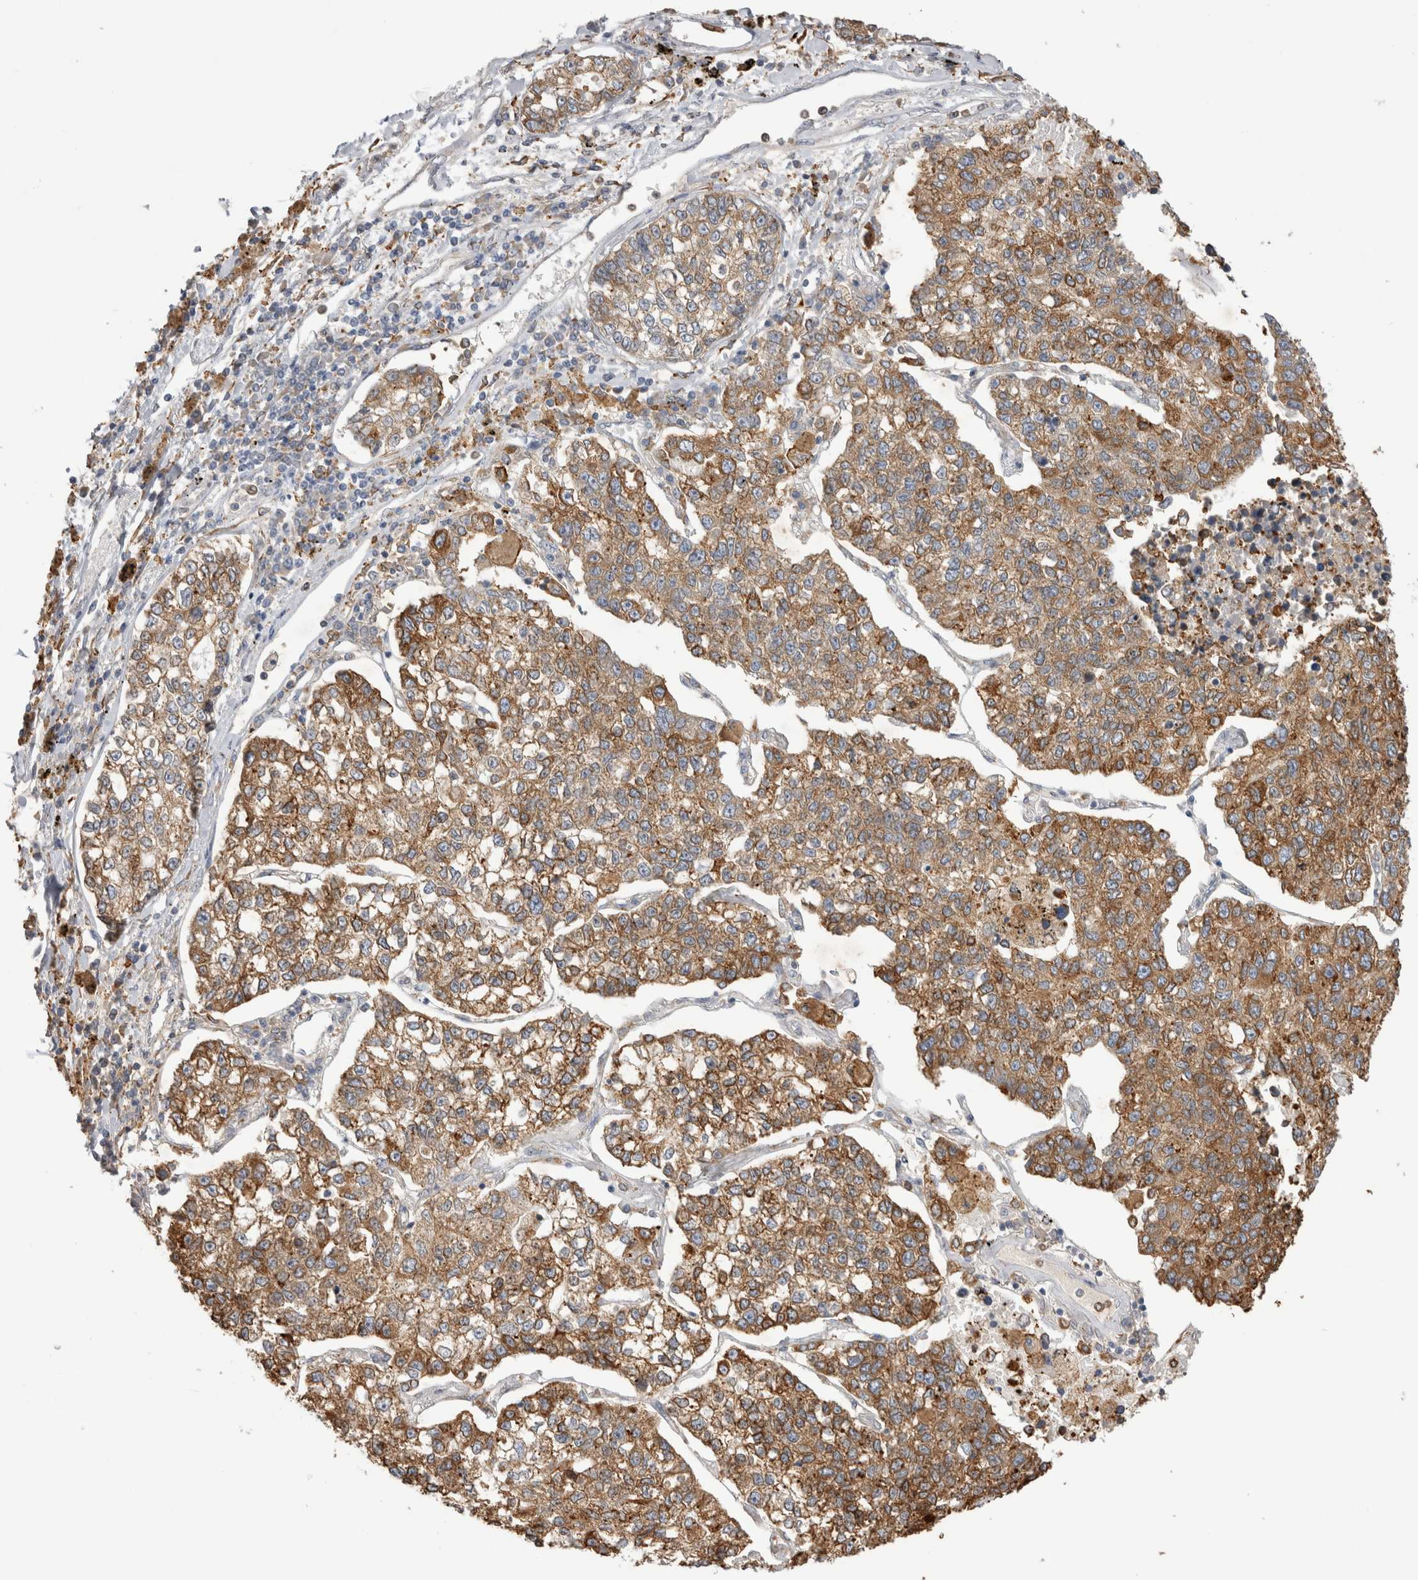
{"staining": {"intensity": "moderate", "quantity": ">75%", "location": "cytoplasmic/membranous"}, "tissue": "lung cancer", "cell_type": "Tumor cells", "image_type": "cancer", "snomed": [{"axis": "morphology", "description": "Adenocarcinoma, NOS"}, {"axis": "topography", "description": "Lung"}], "caption": "IHC (DAB) staining of human lung cancer (adenocarcinoma) reveals moderate cytoplasmic/membranous protein positivity in approximately >75% of tumor cells.", "gene": "LRPAP1", "patient": {"sex": "male", "age": 49}}